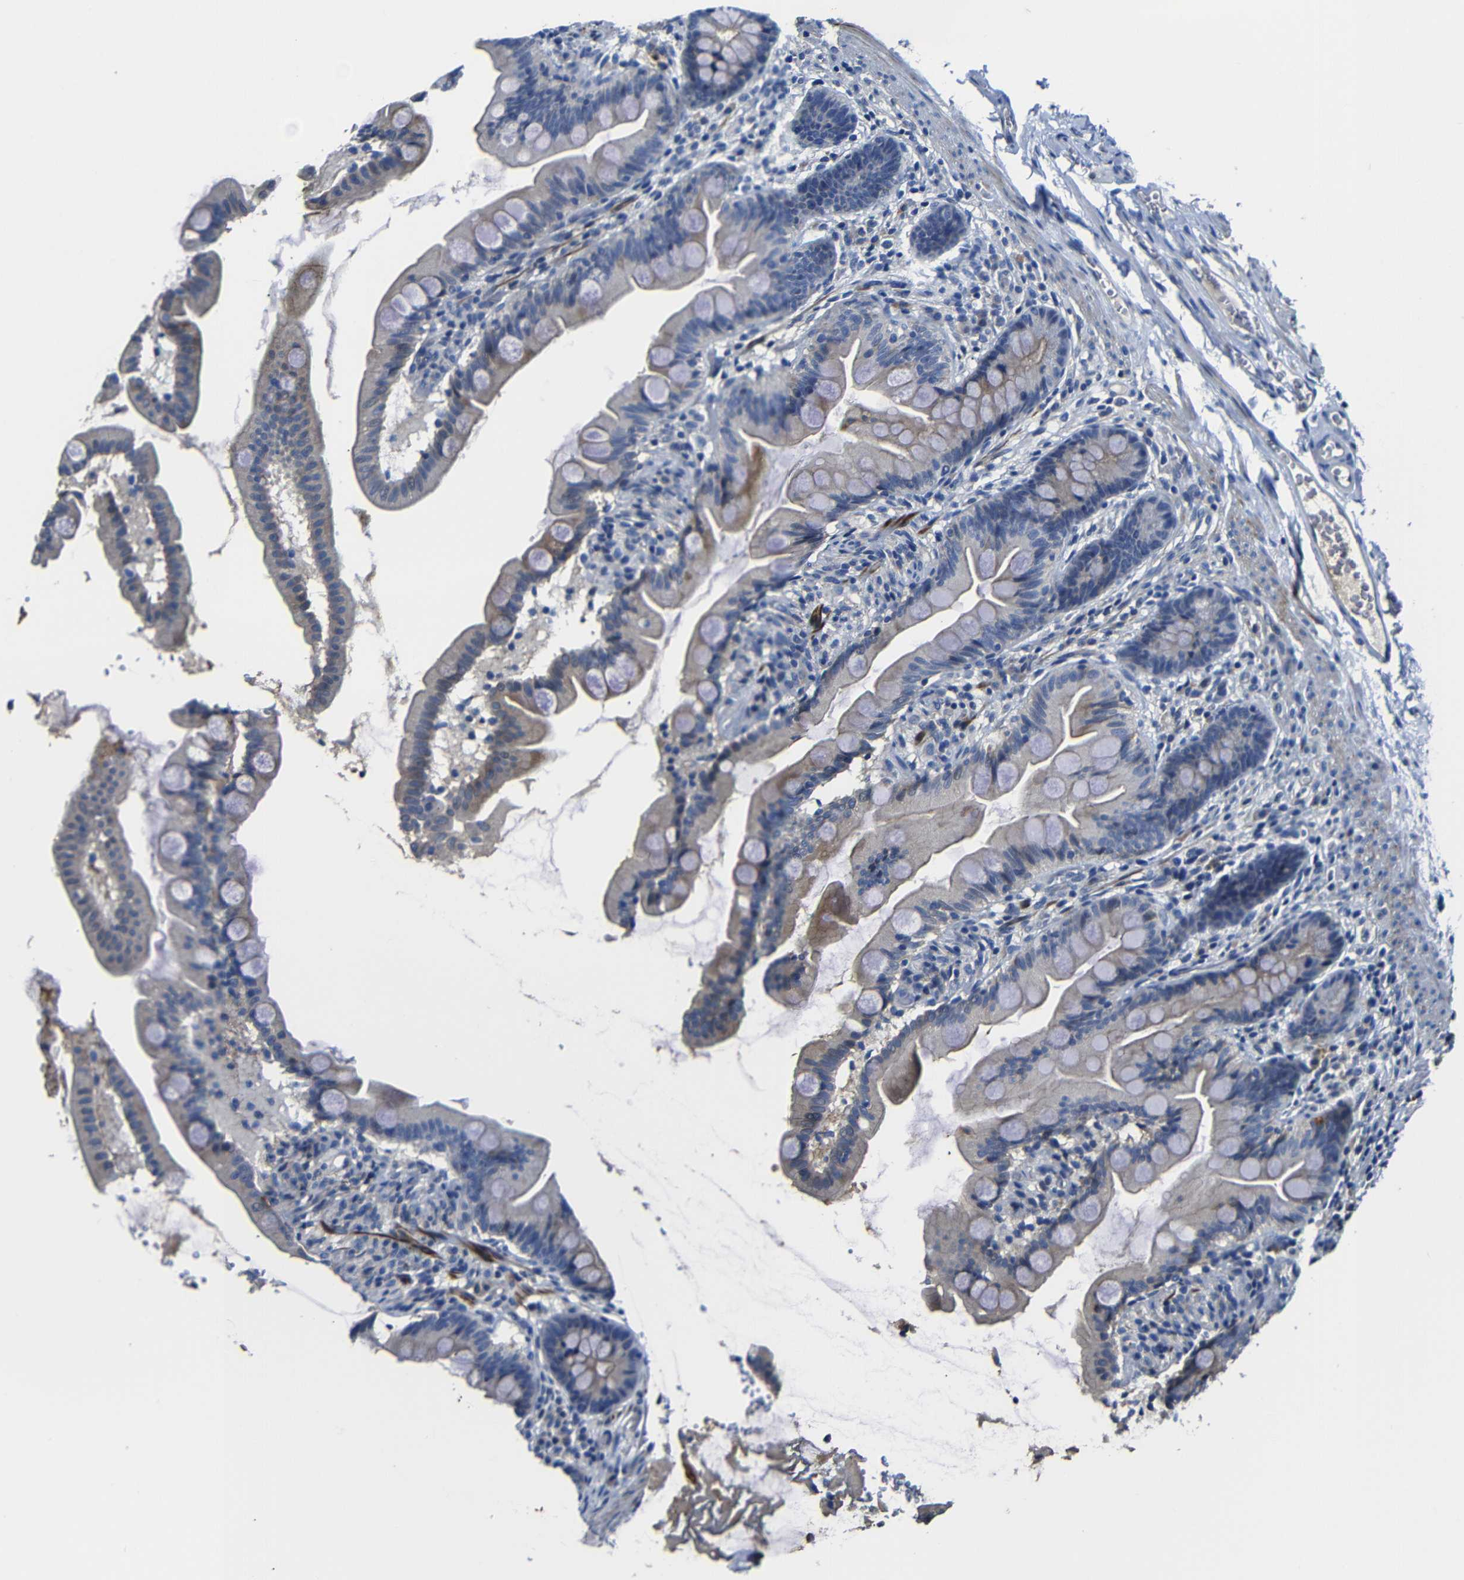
{"staining": {"intensity": "moderate", "quantity": "<25%", "location": "cytoplasmic/membranous"}, "tissue": "small intestine", "cell_type": "Glandular cells", "image_type": "normal", "snomed": [{"axis": "morphology", "description": "Normal tissue, NOS"}, {"axis": "topography", "description": "Small intestine"}], "caption": "An IHC image of benign tissue is shown. Protein staining in brown highlights moderate cytoplasmic/membranous positivity in small intestine within glandular cells.", "gene": "AFDN", "patient": {"sex": "female", "age": 56}}